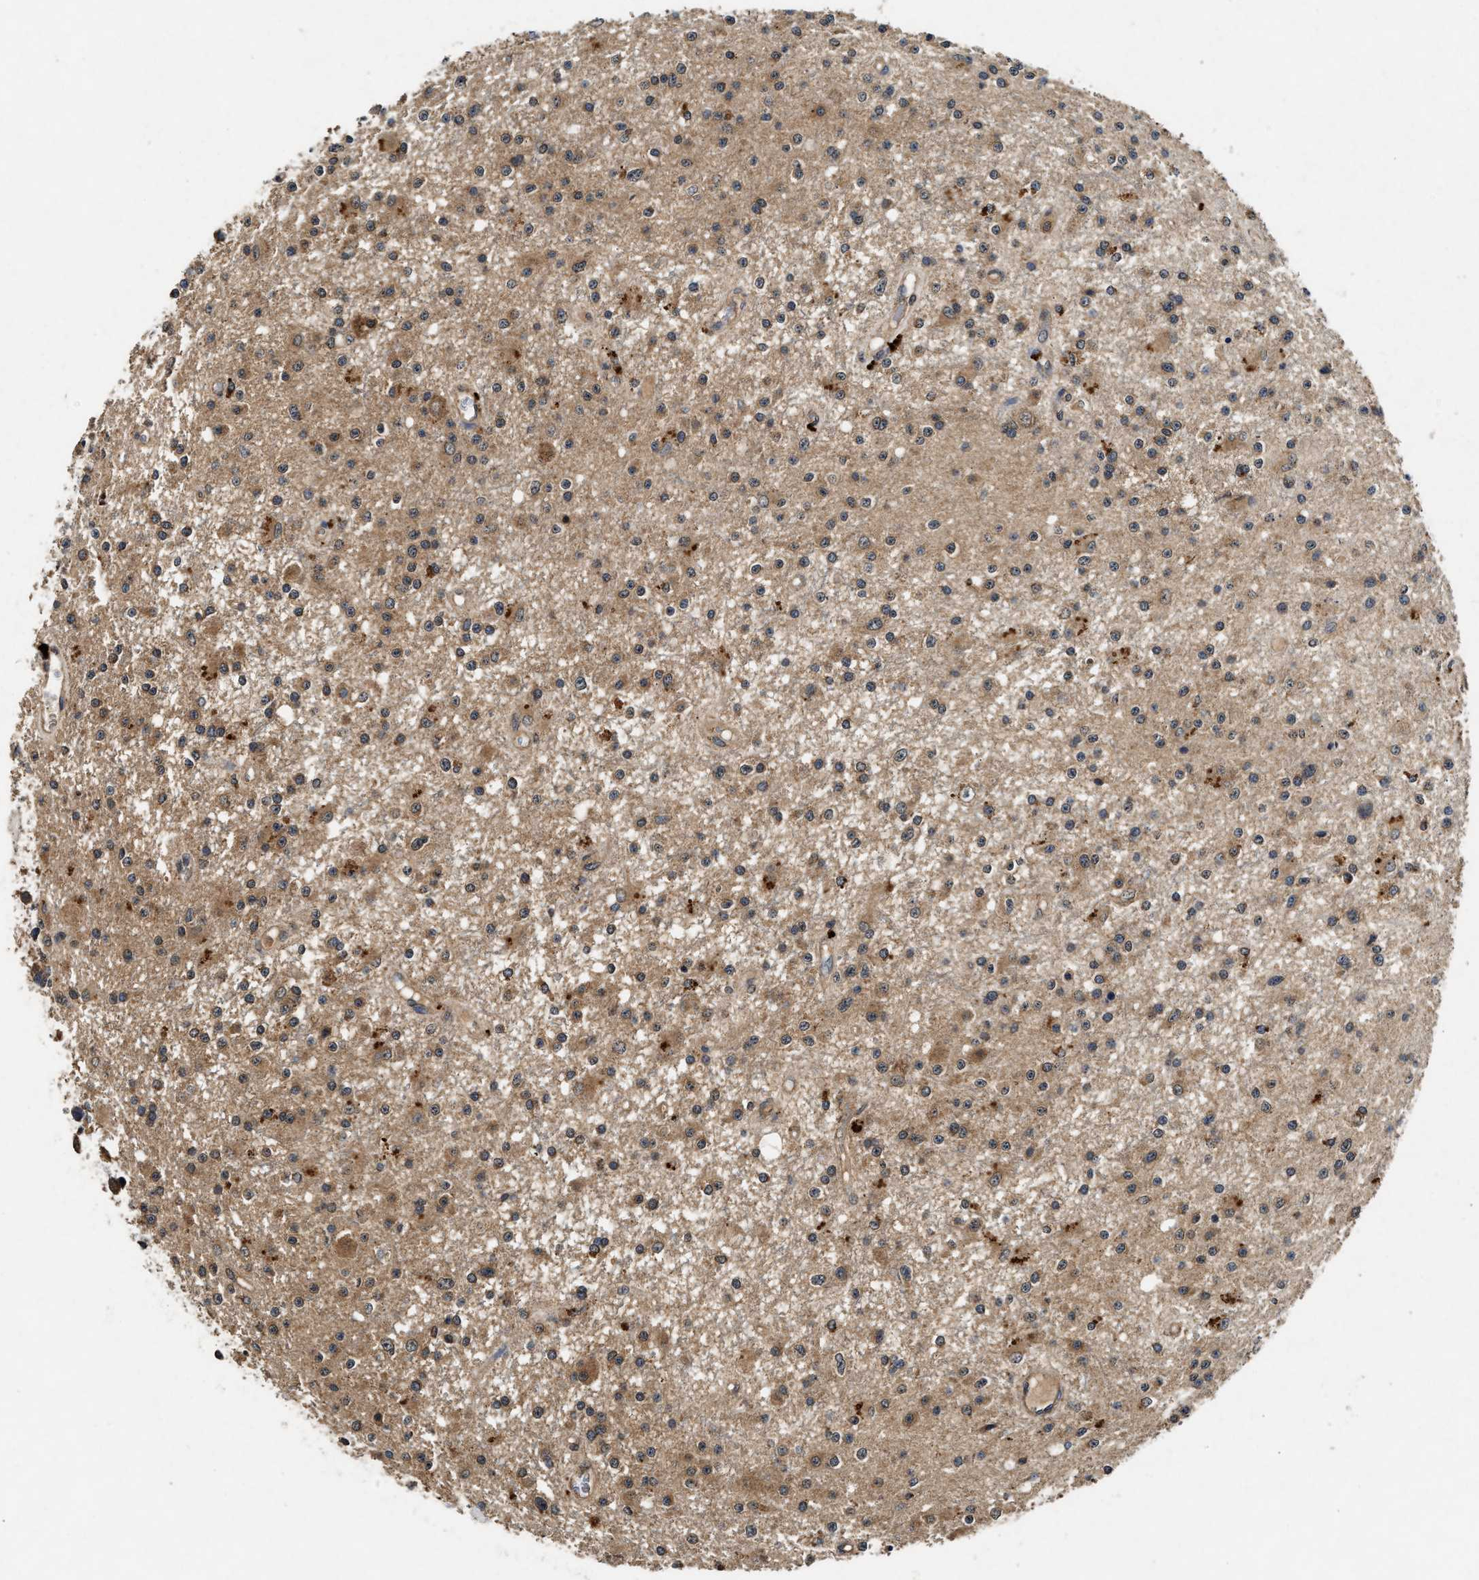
{"staining": {"intensity": "moderate", "quantity": ">75%", "location": "cytoplasmic/membranous"}, "tissue": "glioma", "cell_type": "Tumor cells", "image_type": "cancer", "snomed": [{"axis": "morphology", "description": "Glioma, malignant, Low grade"}, {"axis": "topography", "description": "Brain"}], "caption": "This histopathology image exhibits malignant glioma (low-grade) stained with IHC to label a protein in brown. The cytoplasmic/membranous of tumor cells show moderate positivity for the protein. Nuclei are counter-stained blue.", "gene": "PDAP1", "patient": {"sex": "male", "age": 58}}